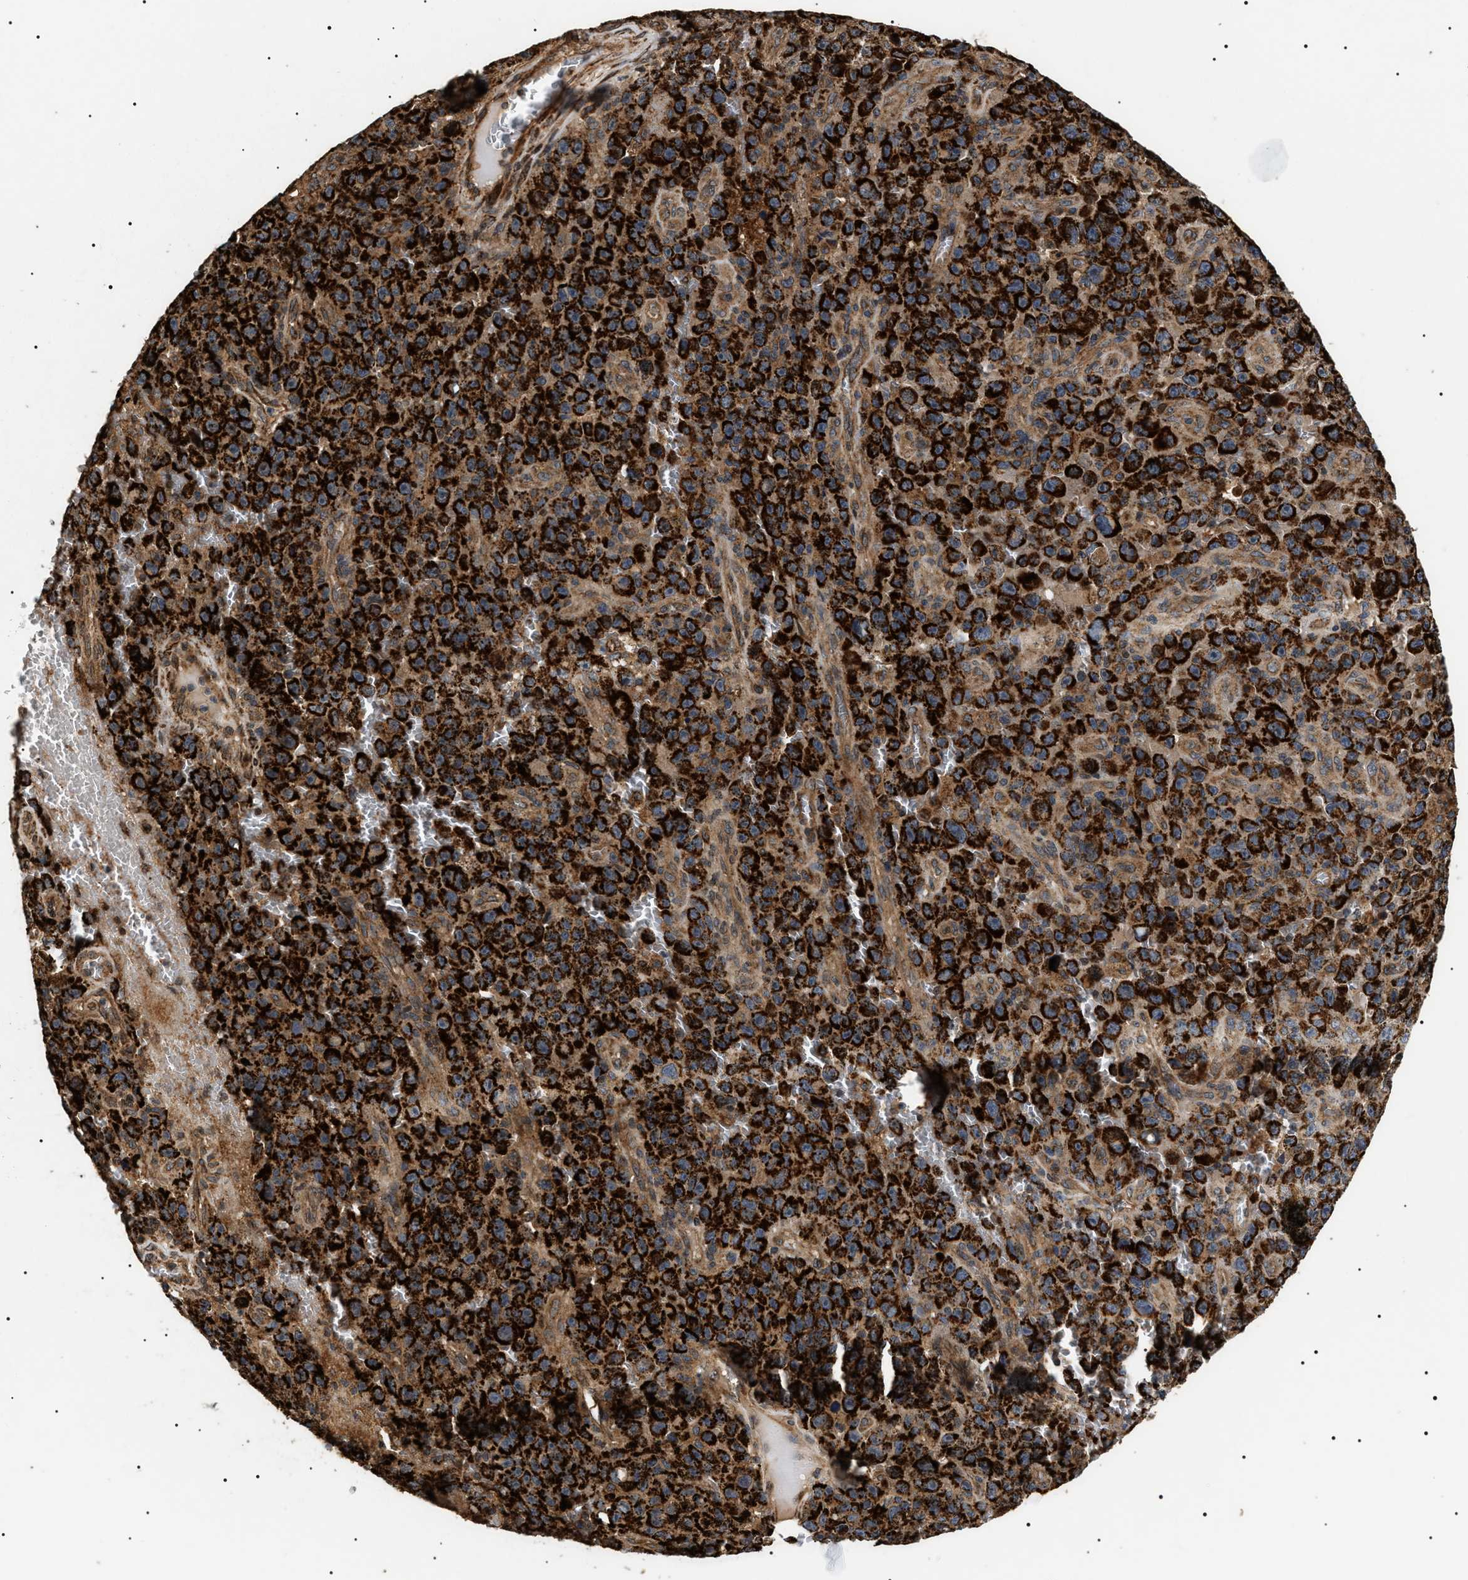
{"staining": {"intensity": "strong", "quantity": ">75%", "location": "cytoplasmic/membranous"}, "tissue": "melanoma", "cell_type": "Tumor cells", "image_type": "cancer", "snomed": [{"axis": "morphology", "description": "Malignant melanoma, NOS"}, {"axis": "topography", "description": "Skin"}], "caption": "This is a photomicrograph of IHC staining of melanoma, which shows strong expression in the cytoplasmic/membranous of tumor cells.", "gene": "ZBTB26", "patient": {"sex": "female", "age": 82}}